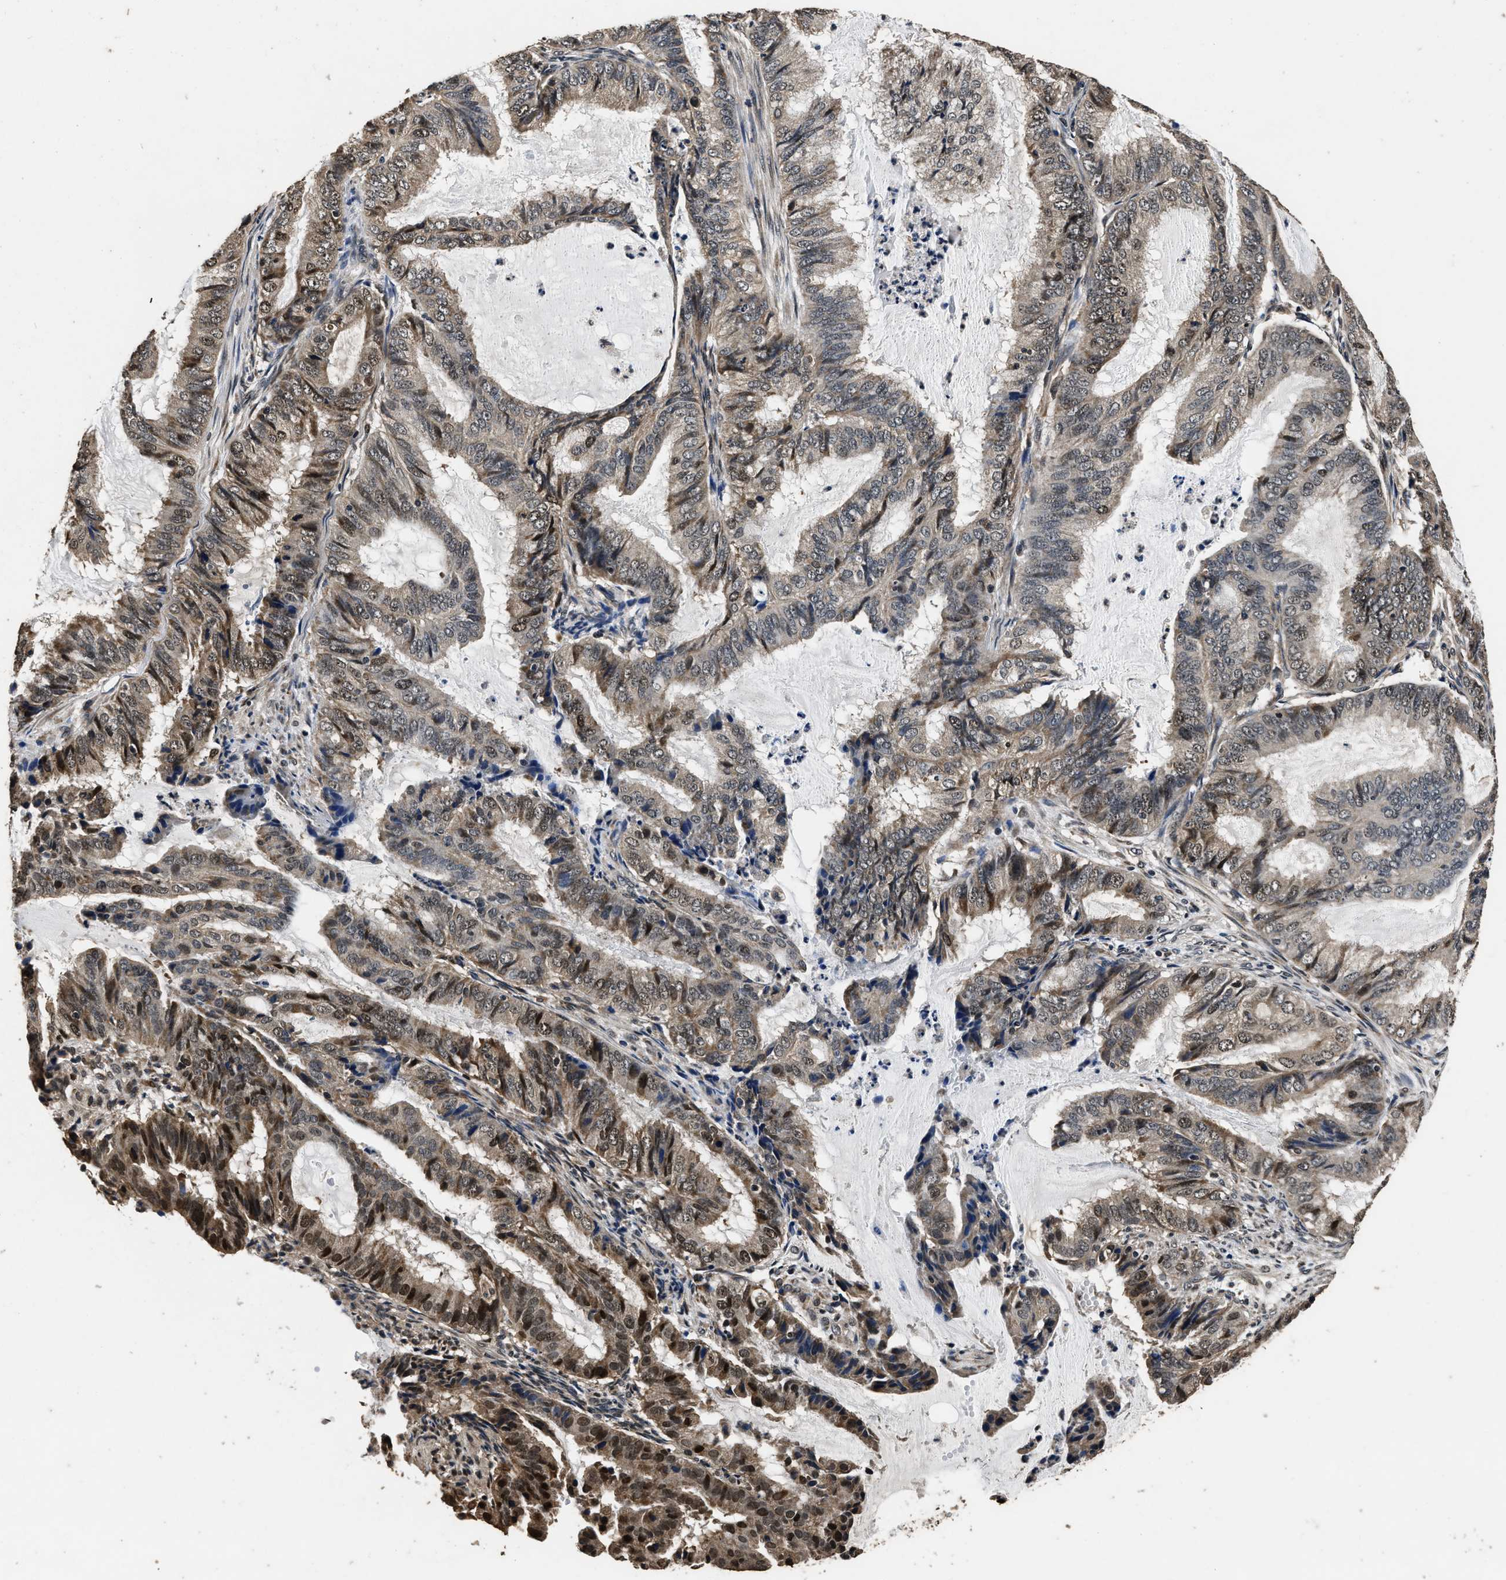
{"staining": {"intensity": "moderate", "quantity": "<25%", "location": "cytoplasmic/membranous,nuclear"}, "tissue": "endometrial cancer", "cell_type": "Tumor cells", "image_type": "cancer", "snomed": [{"axis": "morphology", "description": "Adenocarcinoma, NOS"}, {"axis": "topography", "description": "Endometrium"}], "caption": "Moderate cytoplasmic/membranous and nuclear expression is identified in about <25% of tumor cells in adenocarcinoma (endometrial).", "gene": "CSTF1", "patient": {"sex": "female", "age": 51}}